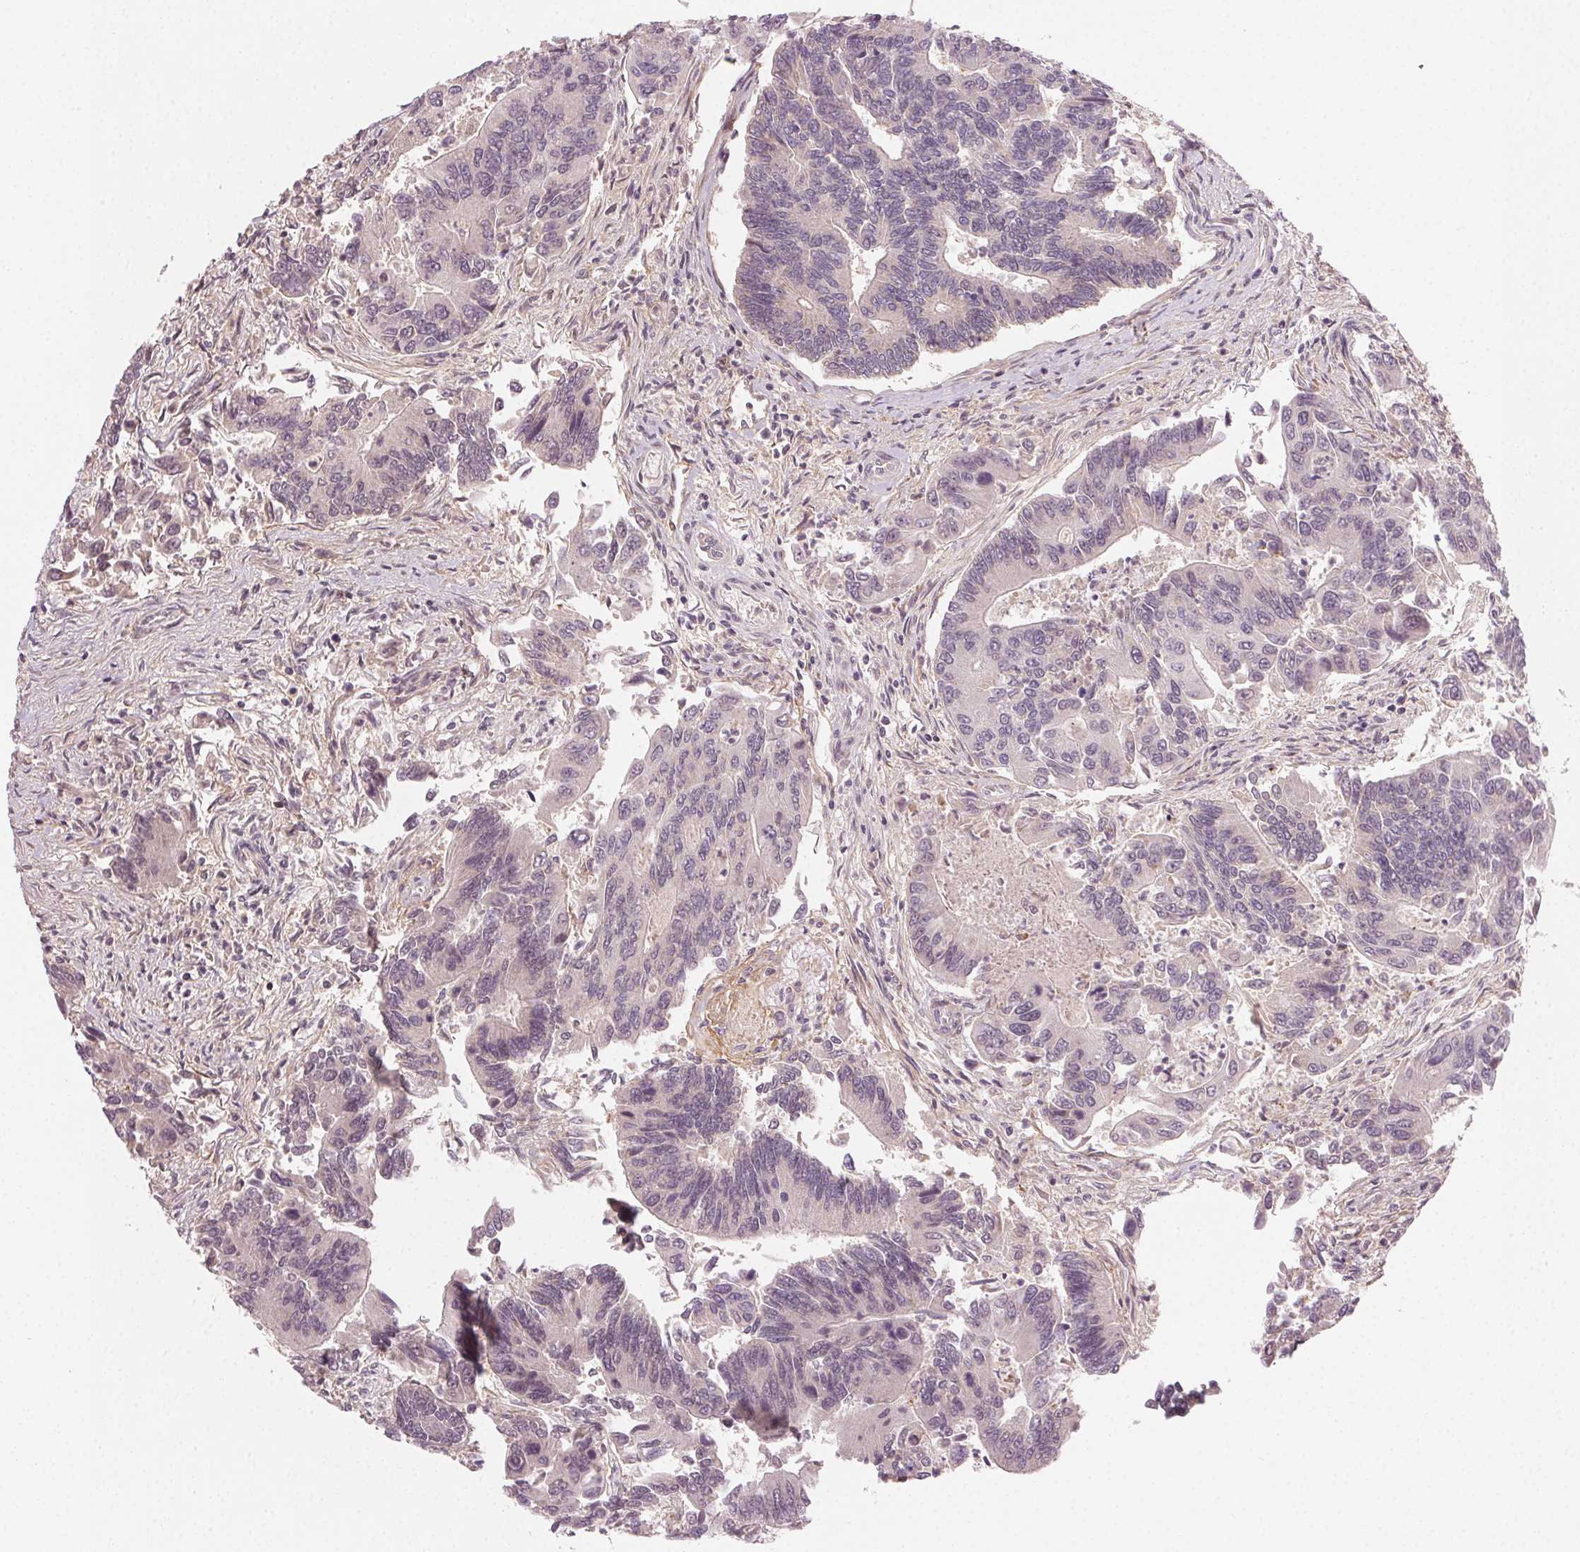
{"staining": {"intensity": "negative", "quantity": "none", "location": "none"}, "tissue": "colorectal cancer", "cell_type": "Tumor cells", "image_type": "cancer", "snomed": [{"axis": "morphology", "description": "Adenocarcinoma, NOS"}, {"axis": "topography", "description": "Colon"}], "caption": "The histopathology image exhibits no staining of tumor cells in colorectal adenocarcinoma.", "gene": "TUB", "patient": {"sex": "female", "age": 67}}